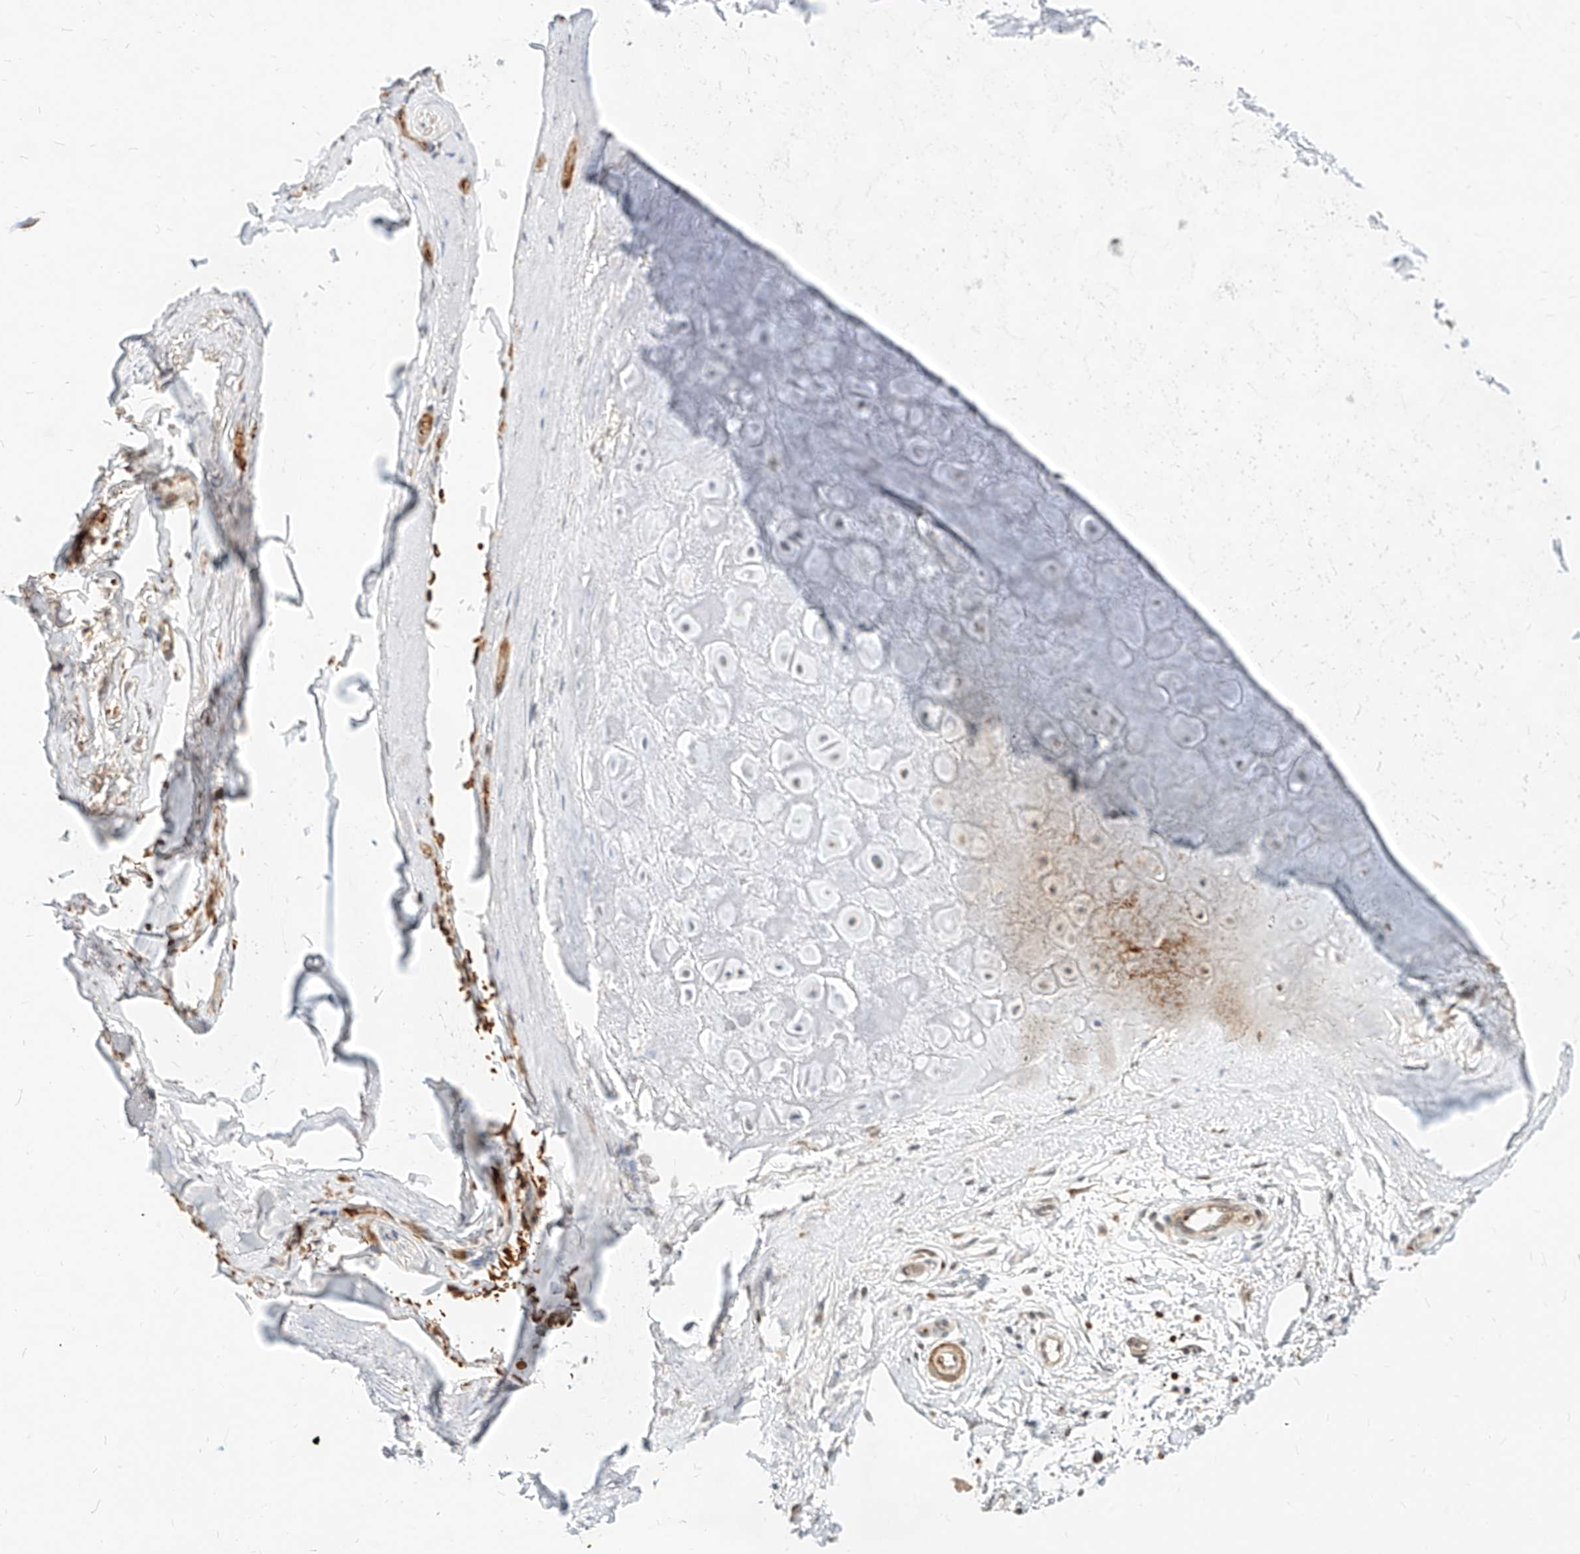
{"staining": {"intensity": "moderate", "quantity": "<25%", "location": "nuclear"}, "tissue": "adipose tissue", "cell_type": "Adipocytes", "image_type": "normal", "snomed": [{"axis": "morphology", "description": "Normal tissue, NOS"}, {"axis": "morphology", "description": "Basal cell carcinoma"}, {"axis": "topography", "description": "Skin"}], "caption": "The immunohistochemical stain labels moderate nuclear expression in adipocytes of normal adipose tissue. (DAB IHC, brown staining for protein, blue staining for nuclei).", "gene": "CBX8", "patient": {"sex": "female", "age": 89}}